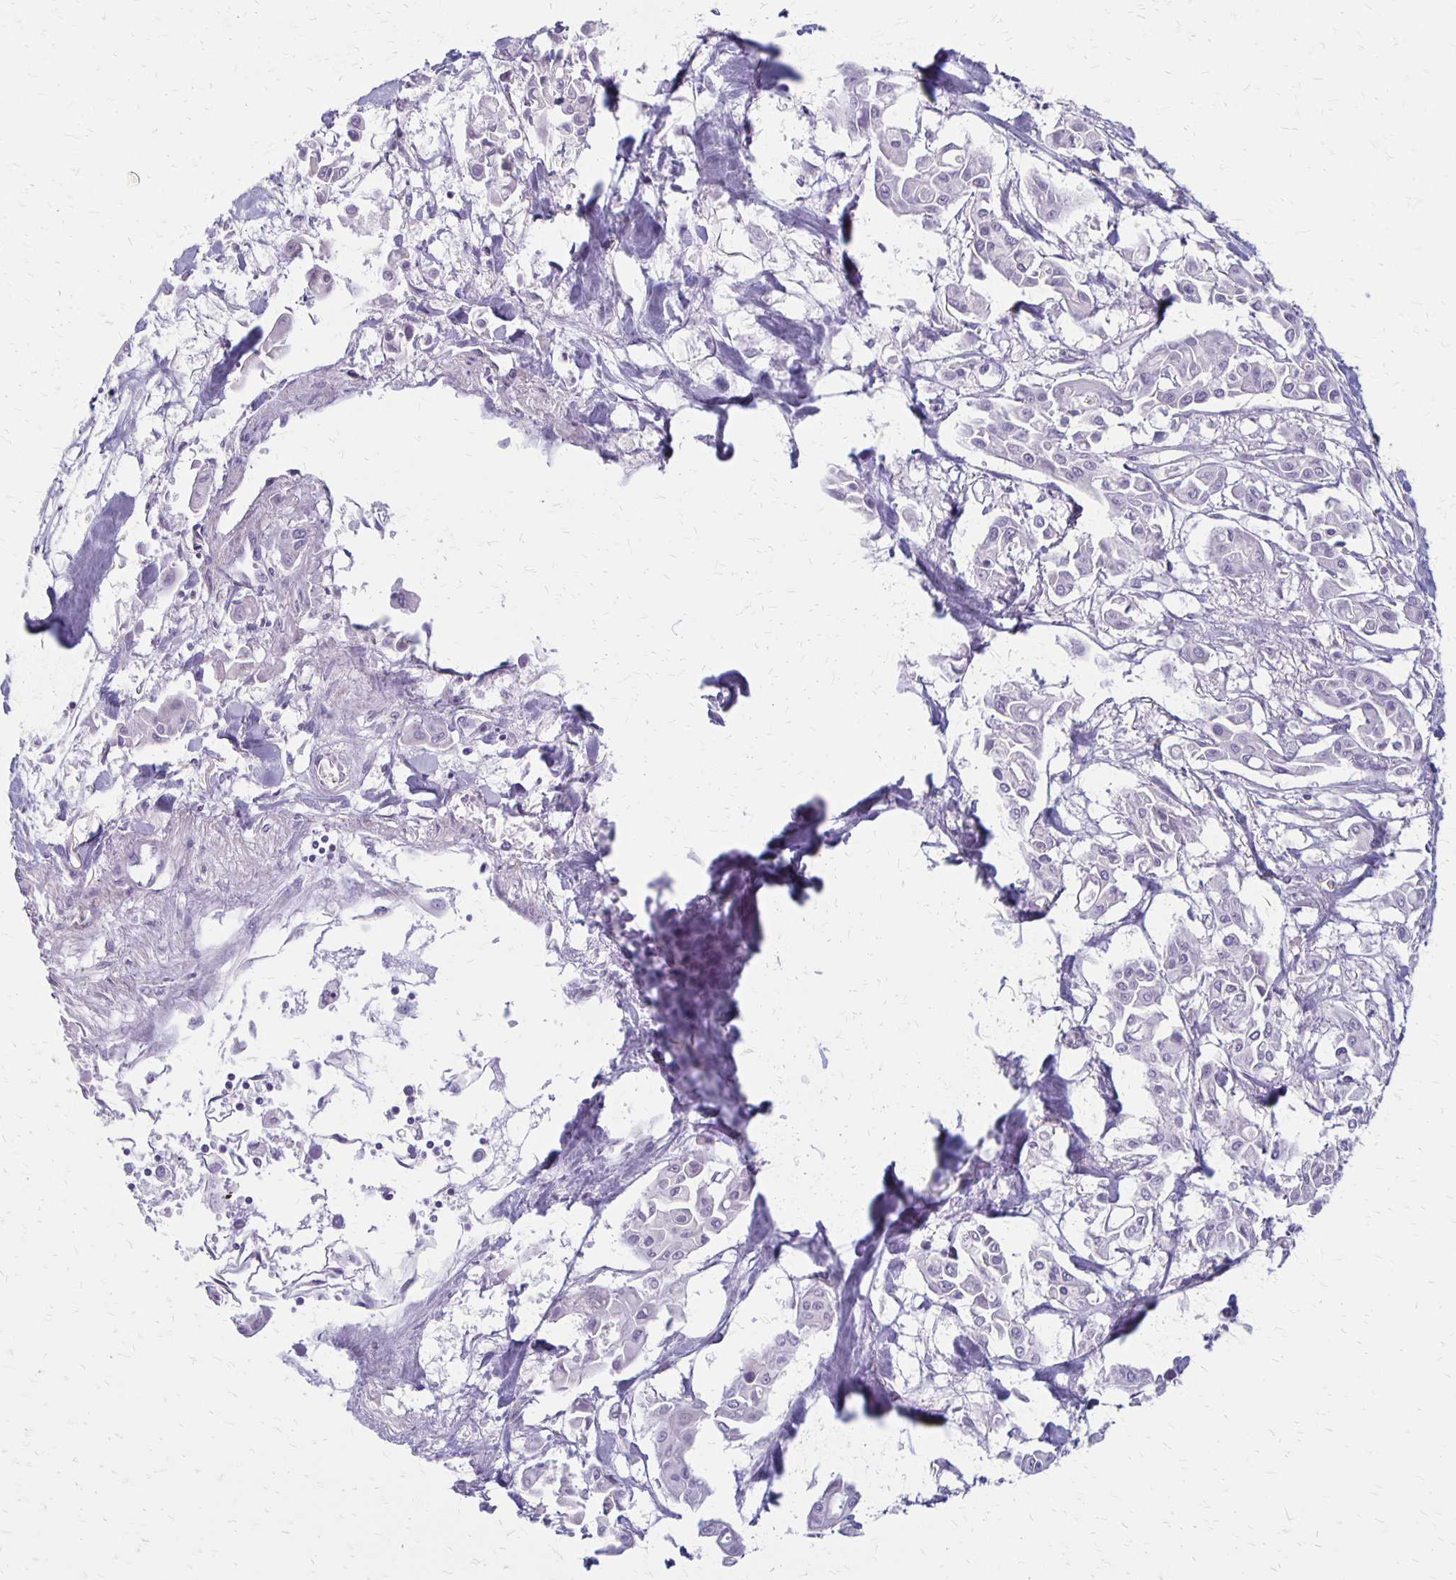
{"staining": {"intensity": "negative", "quantity": "none", "location": "none"}, "tissue": "pancreatic cancer", "cell_type": "Tumor cells", "image_type": "cancer", "snomed": [{"axis": "morphology", "description": "Adenocarcinoma, NOS"}, {"axis": "topography", "description": "Pancreas"}], "caption": "Immunohistochemical staining of pancreatic cancer demonstrates no significant expression in tumor cells.", "gene": "HOMER1", "patient": {"sex": "male", "age": 61}}